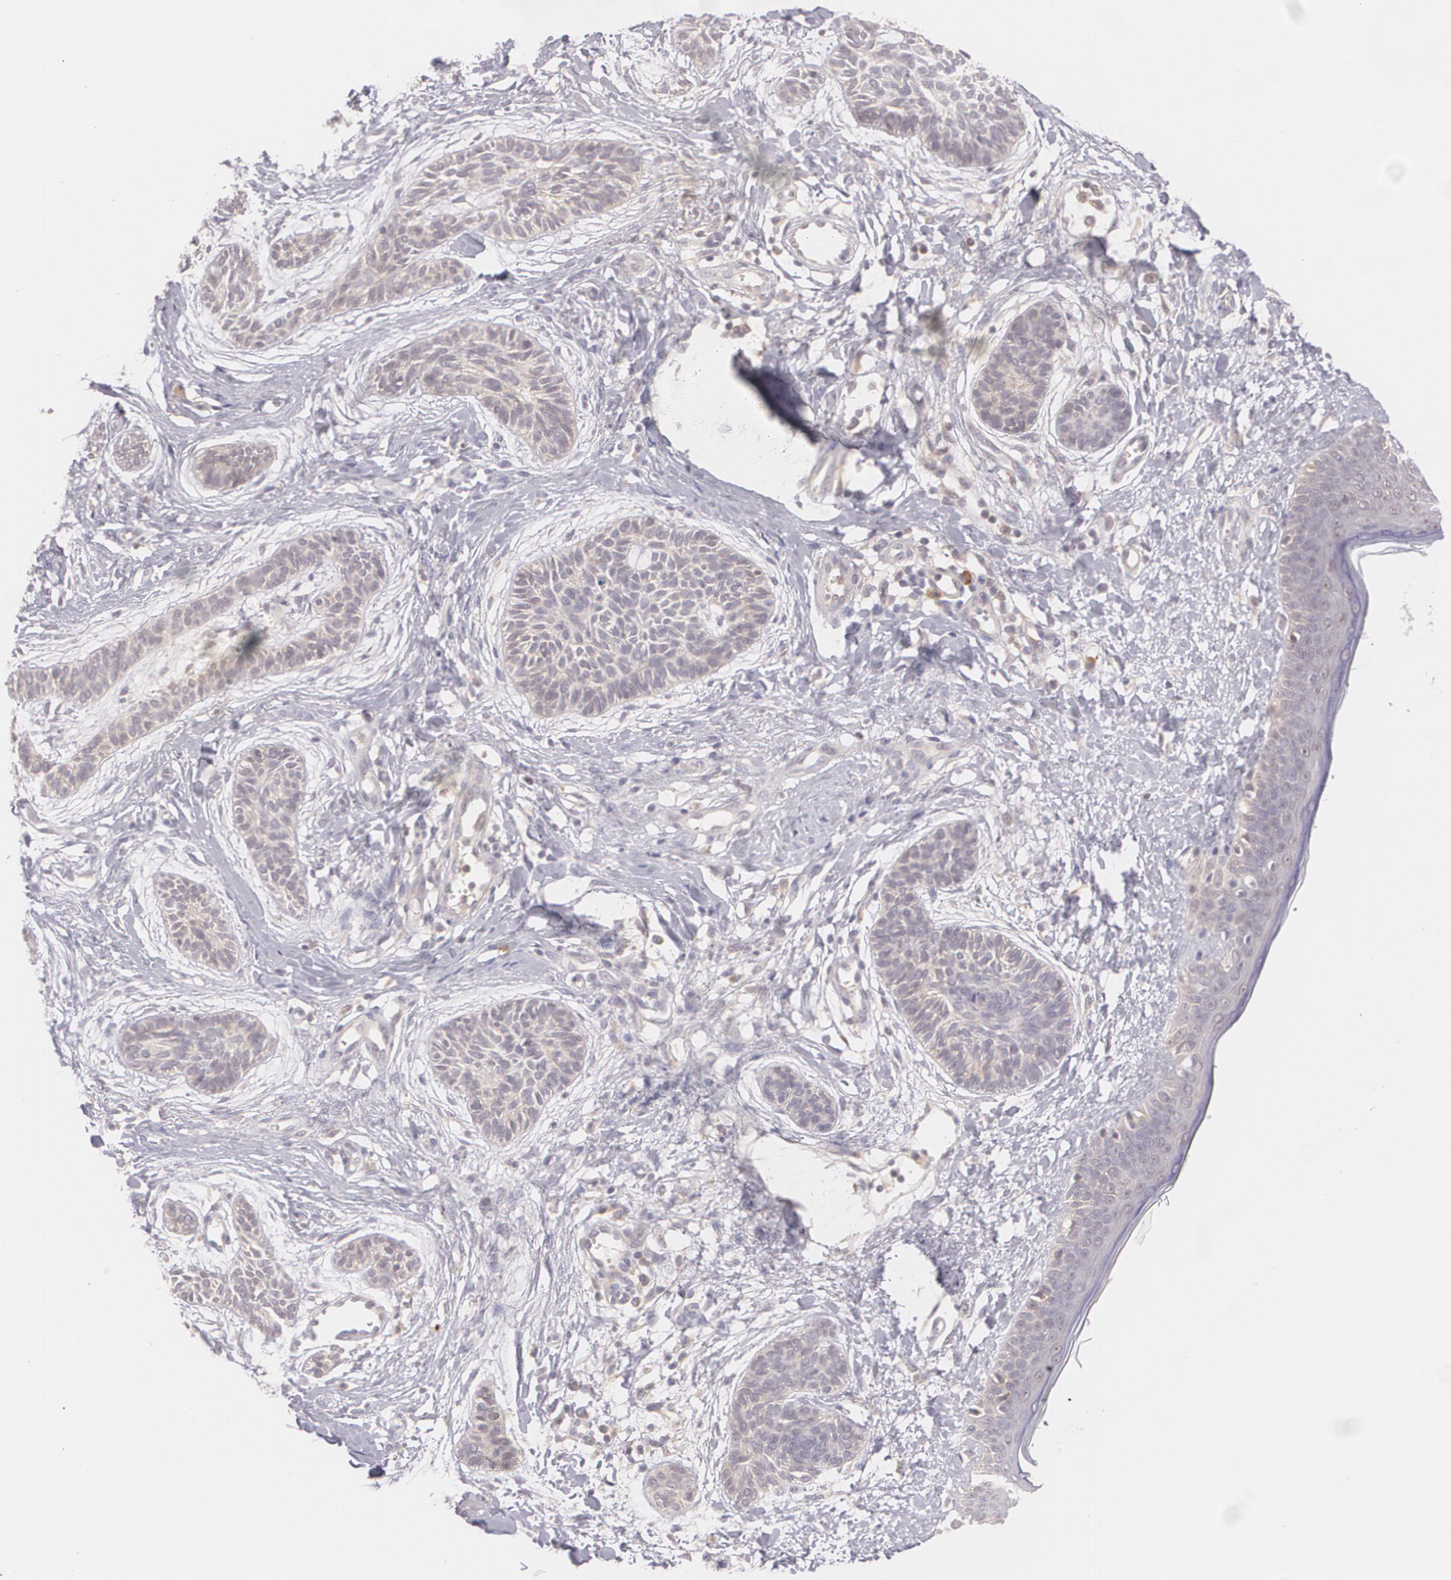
{"staining": {"intensity": "weak", "quantity": ">75%", "location": "cytoplasmic/membranous"}, "tissue": "skin cancer", "cell_type": "Tumor cells", "image_type": "cancer", "snomed": [{"axis": "morphology", "description": "Normal tissue, NOS"}, {"axis": "morphology", "description": "Basal cell carcinoma"}, {"axis": "topography", "description": "Skin"}], "caption": "An image showing weak cytoplasmic/membranous positivity in approximately >75% of tumor cells in skin cancer (basal cell carcinoma), as visualized by brown immunohistochemical staining.", "gene": "CCL17", "patient": {"sex": "male", "age": 63}}